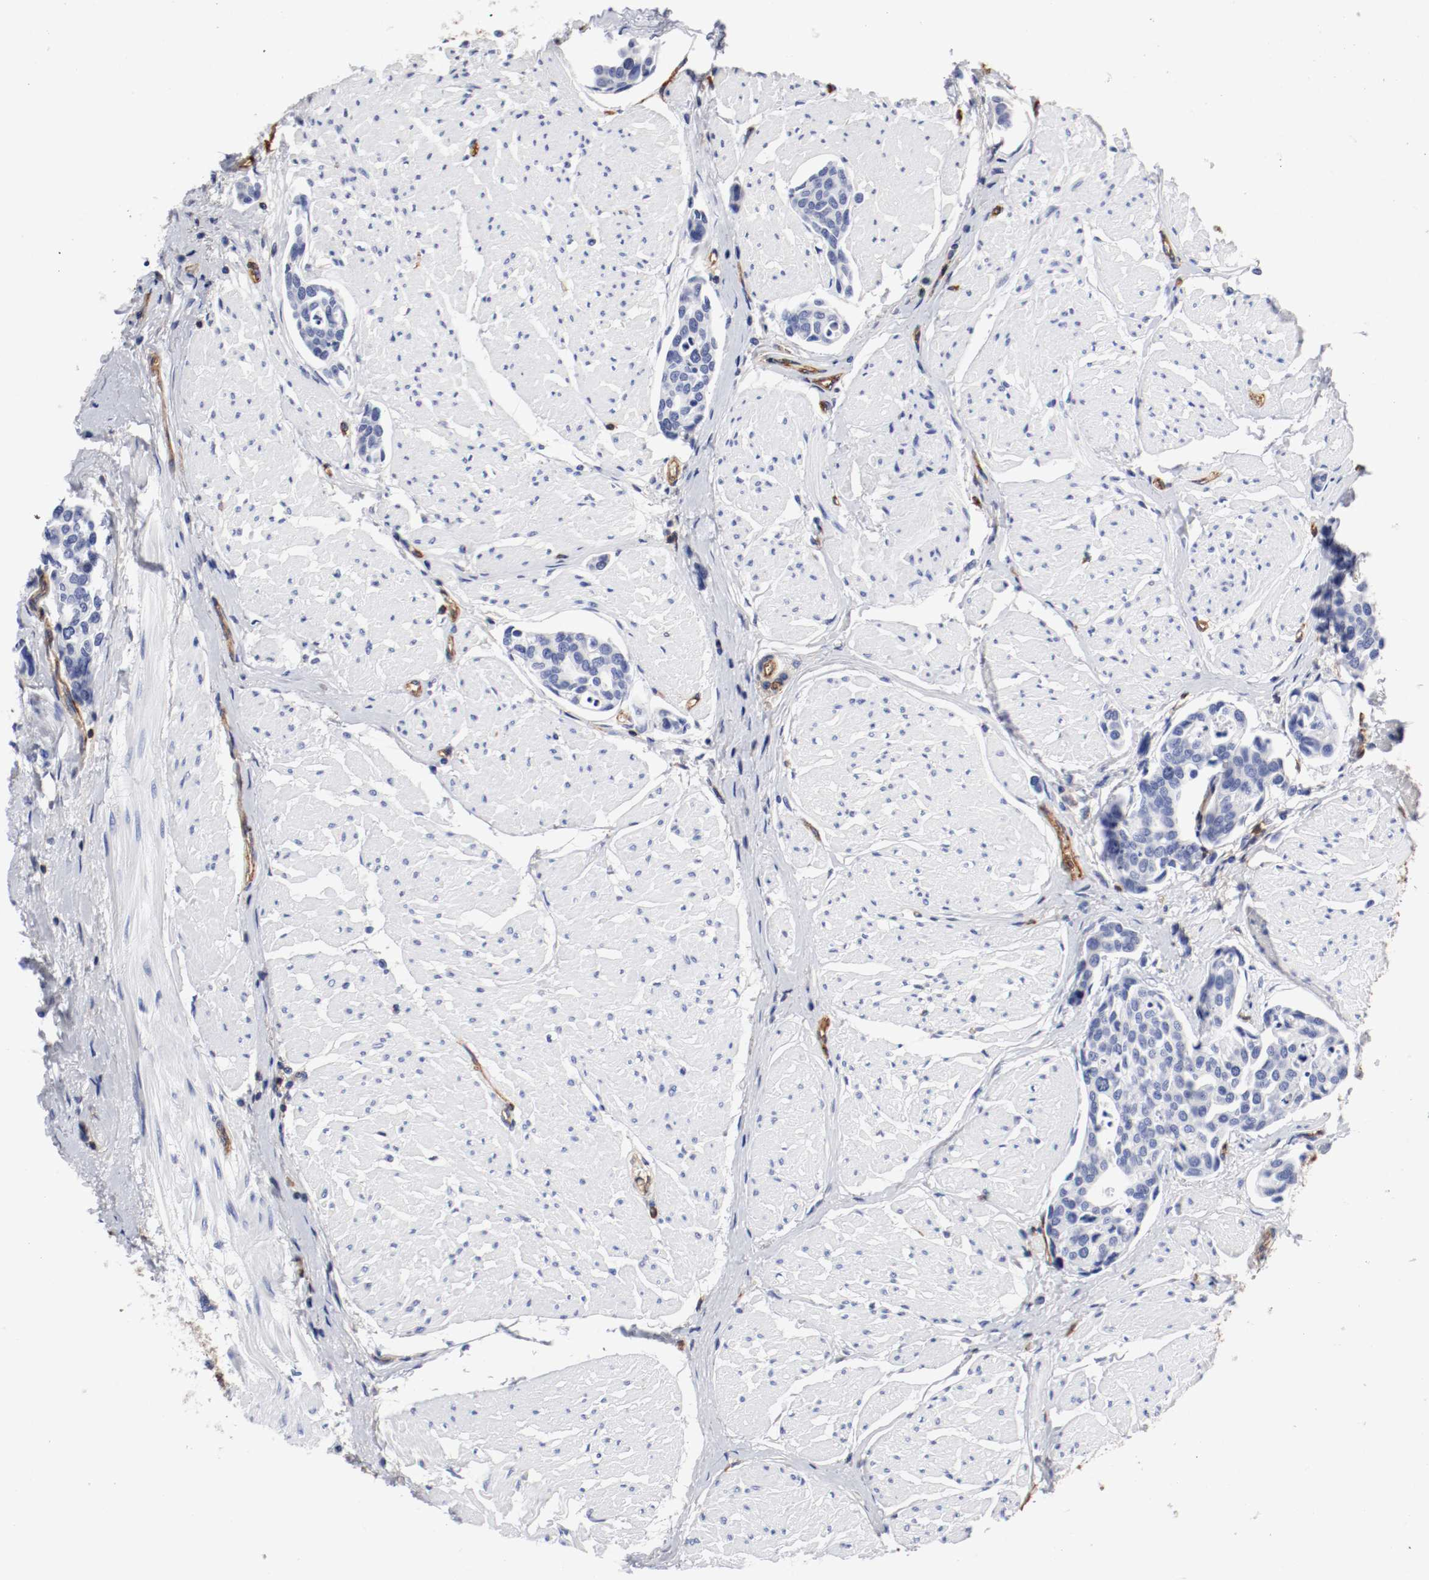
{"staining": {"intensity": "negative", "quantity": "none", "location": "none"}, "tissue": "urothelial cancer", "cell_type": "Tumor cells", "image_type": "cancer", "snomed": [{"axis": "morphology", "description": "Urothelial carcinoma, High grade"}, {"axis": "topography", "description": "Urinary bladder"}], "caption": "Tumor cells are negative for brown protein staining in urothelial cancer.", "gene": "IFITM1", "patient": {"sex": "male", "age": 78}}